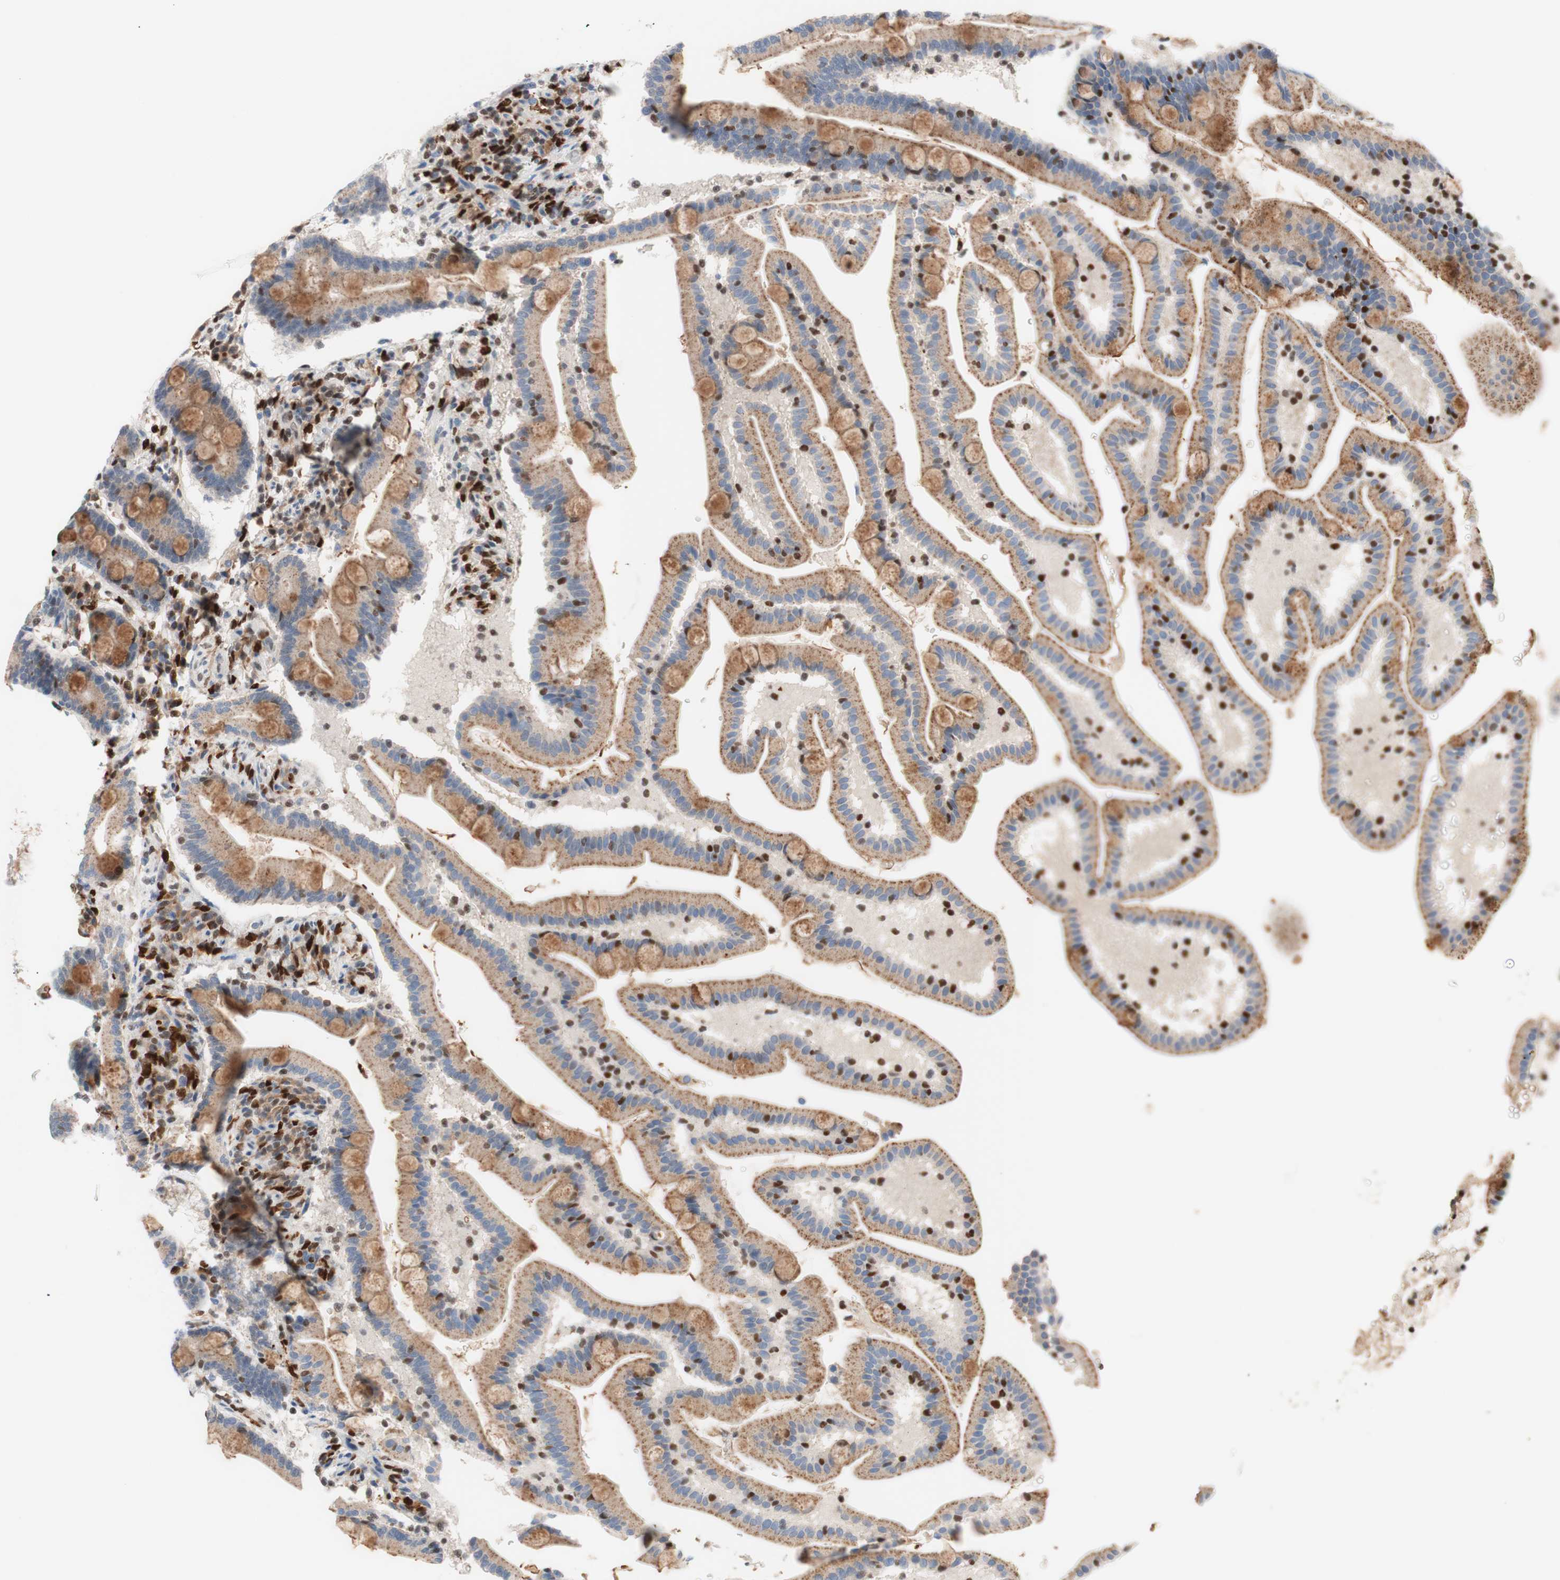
{"staining": {"intensity": "moderate", "quantity": ">75%", "location": "cytoplasmic/membranous"}, "tissue": "duodenum", "cell_type": "Glandular cells", "image_type": "normal", "snomed": [{"axis": "morphology", "description": "Normal tissue, NOS"}, {"axis": "topography", "description": "Duodenum"}], "caption": "Protein expression analysis of normal duodenum exhibits moderate cytoplasmic/membranous positivity in about >75% of glandular cells. Using DAB (brown) and hematoxylin (blue) stains, captured at high magnification using brightfield microscopy.", "gene": "EED", "patient": {"sex": "male", "age": 54}}